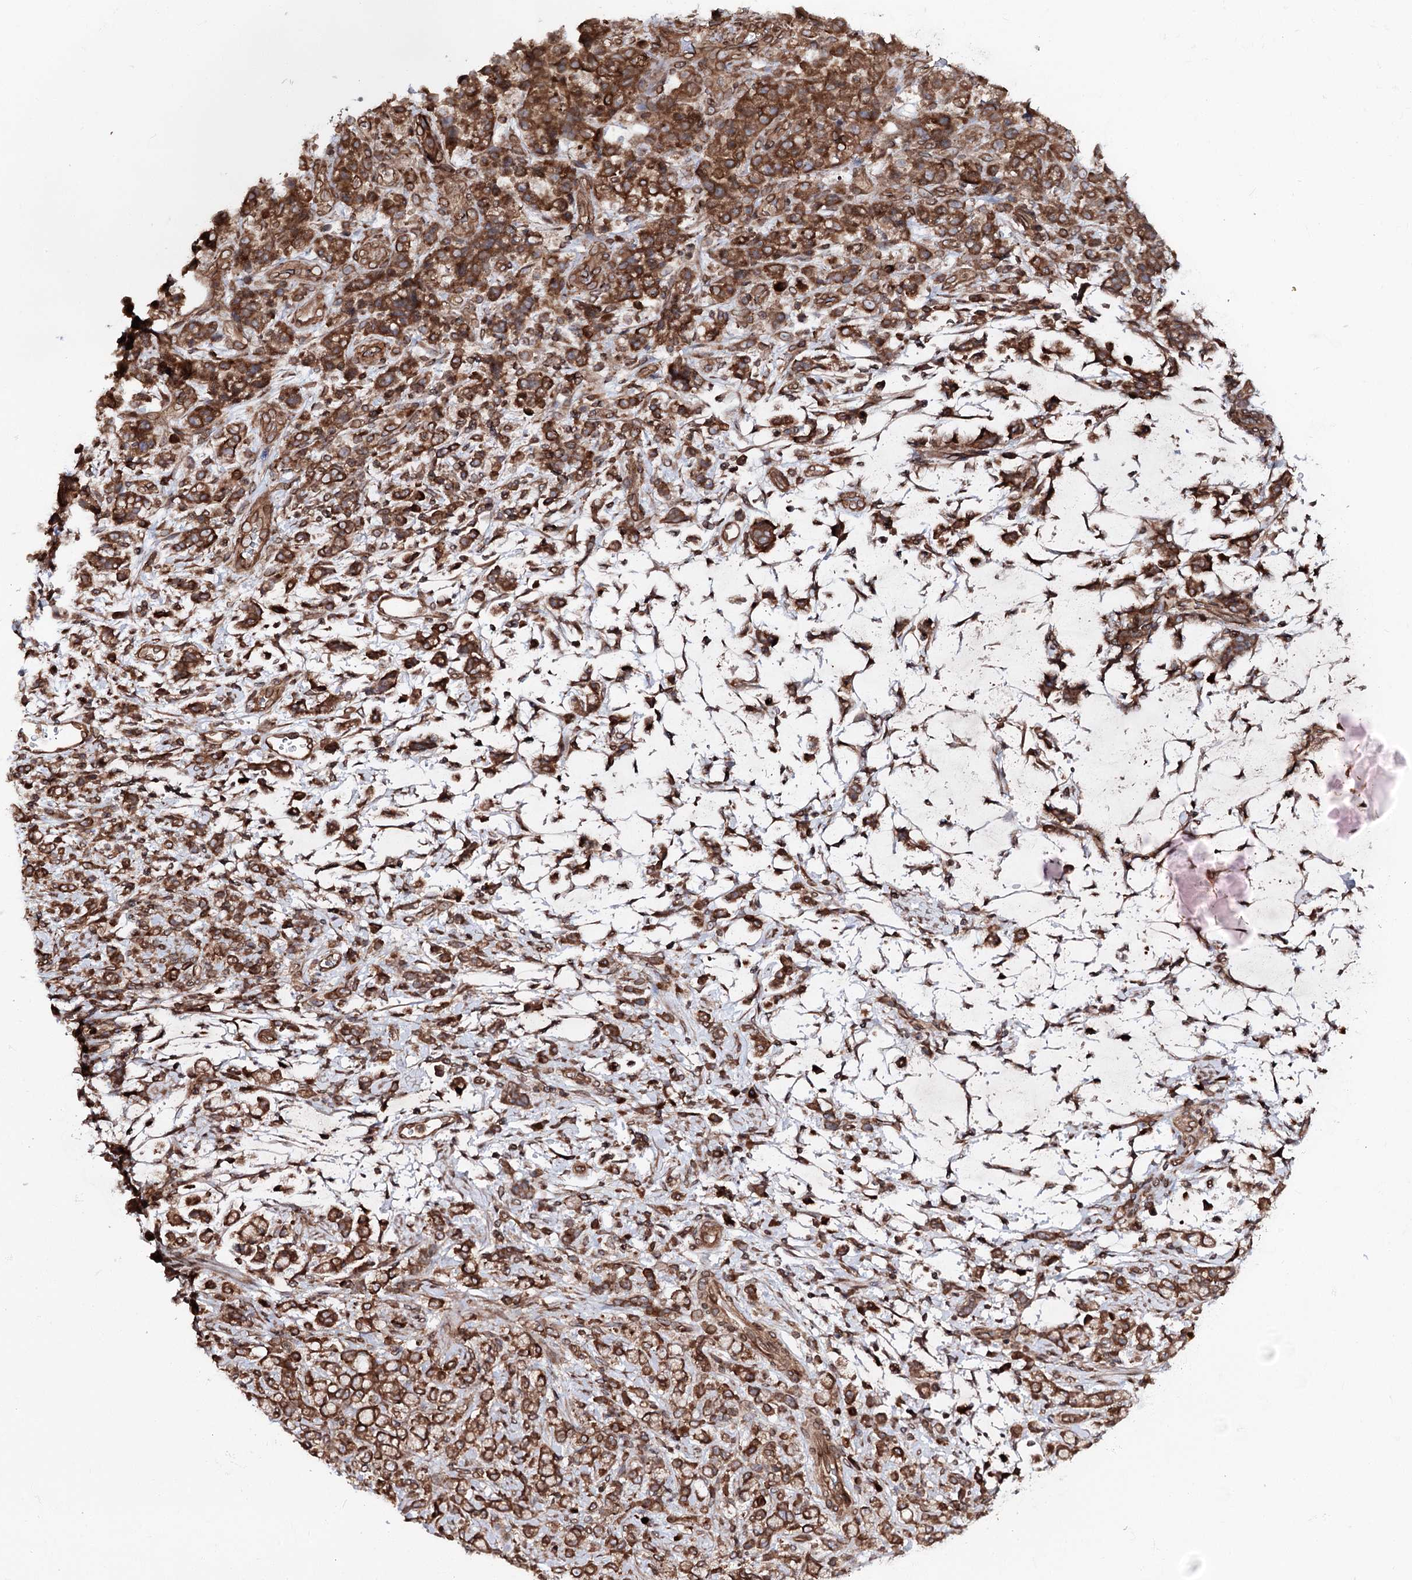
{"staining": {"intensity": "strong", "quantity": ">75%", "location": "cytoplasmic/membranous,nuclear"}, "tissue": "stomach cancer", "cell_type": "Tumor cells", "image_type": "cancer", "snomed": [{"axis": "morphology", "description": "Adenocarcinoma, NOS"}, {"axis": "topography", "description": "Stomach"}], "caption": "Strong cytoplasmic/membranous and nuclear expression for a protein is identified in about >75% of tumor cells of stomach cancer (adenocarcinoma) using IHC.", "gene": "FGFR1OP2", "patient": {"sex": "female", "age": 60}}